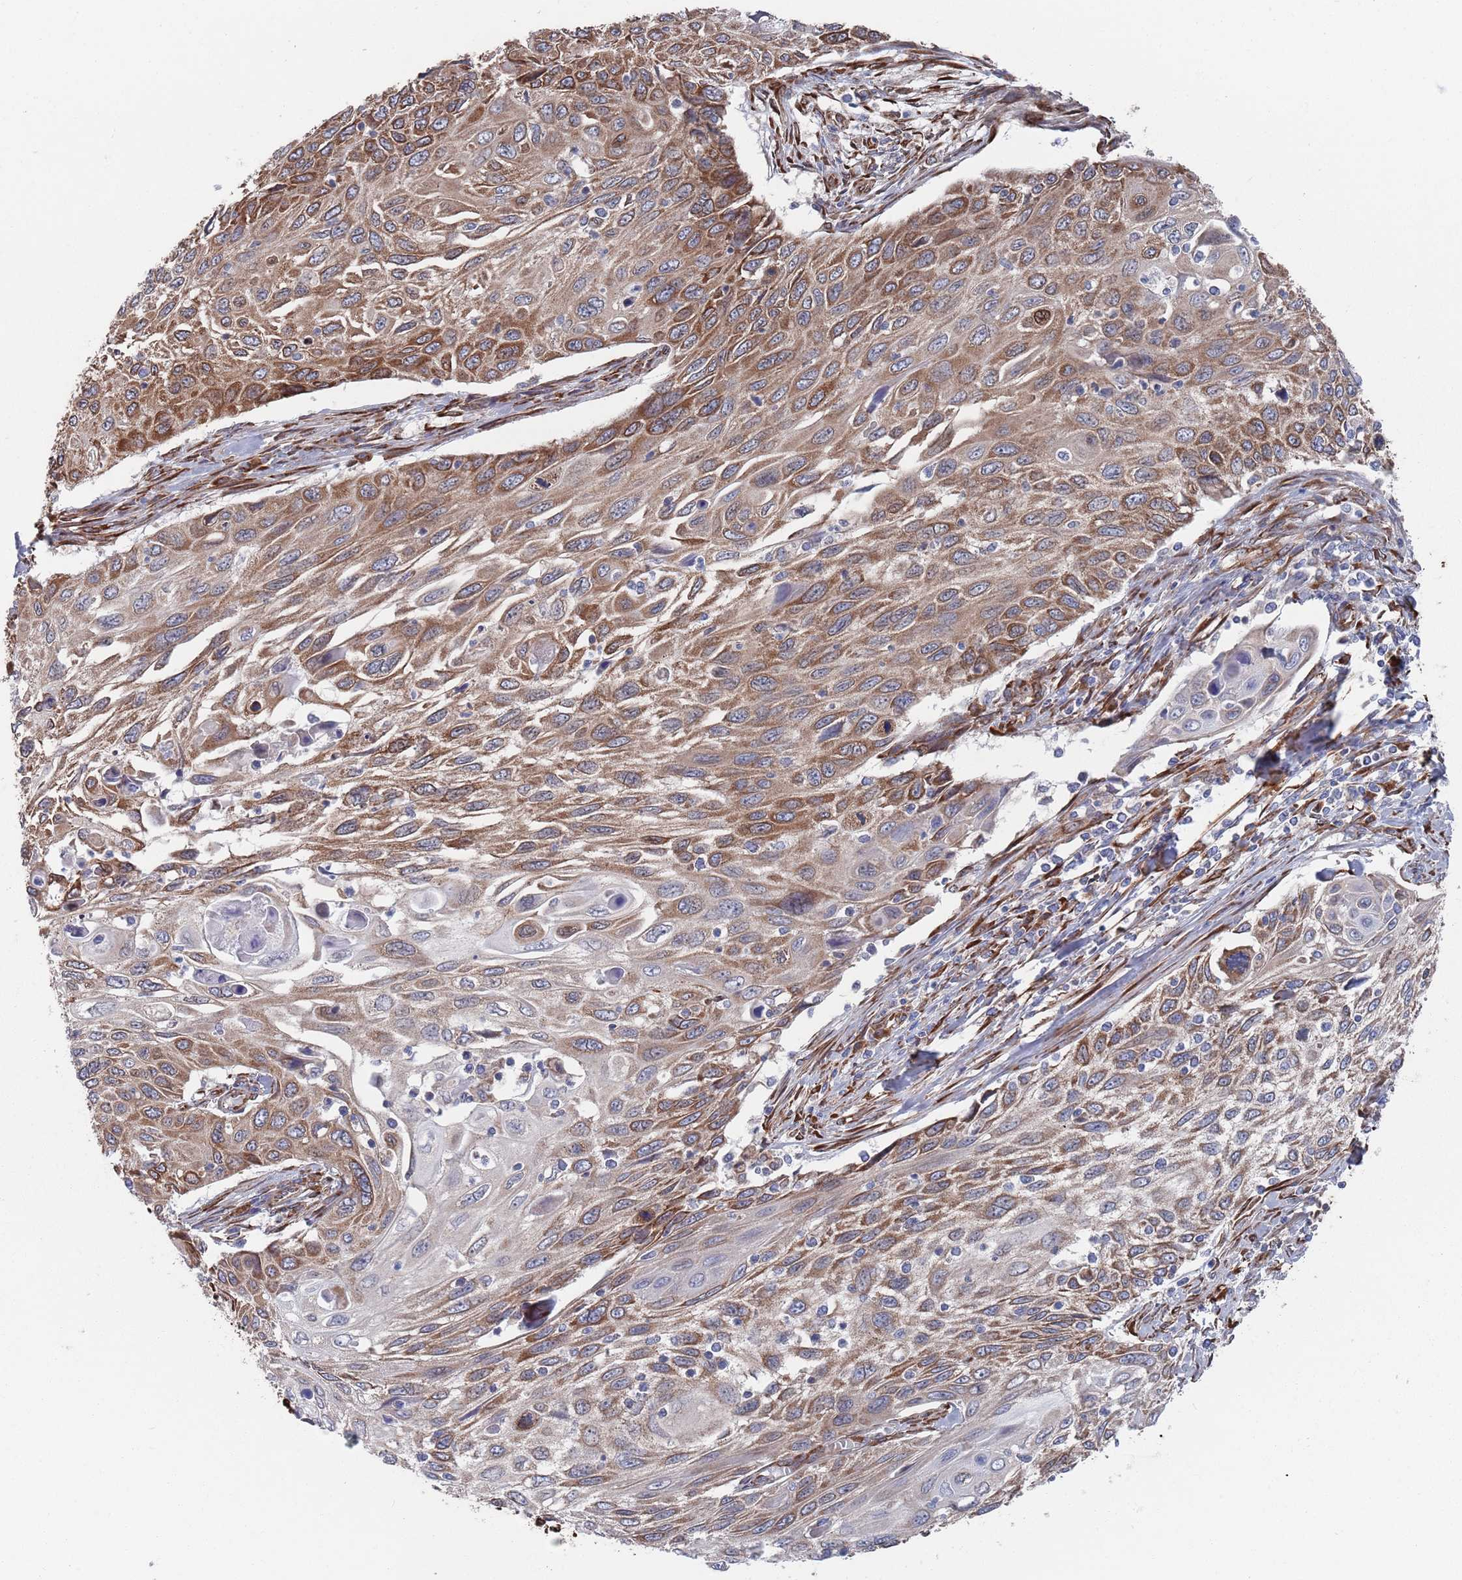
{"staining": {"intensity": "moderate", "quantity": ">75%", "location": "cytoplasmic/membranous"}, "tissue": "cervical cancer", "cell_type": "Tumor cells", "image_type": "cancer", "snomed": [{"axis": "morphology", "description": "Squamous cell carcinoma, NOS"}, {"axis": "topography", "description": "Cervix"}], "caption": "The photomicrograph displays immunohistochemical staining of cervical cancer. There is moderate cytoplasmic/membranous positivity is appreciated in about >75% of tumor cells.", "gene": "CCDC106", "patient": {"sex": "female", "age": 70}}